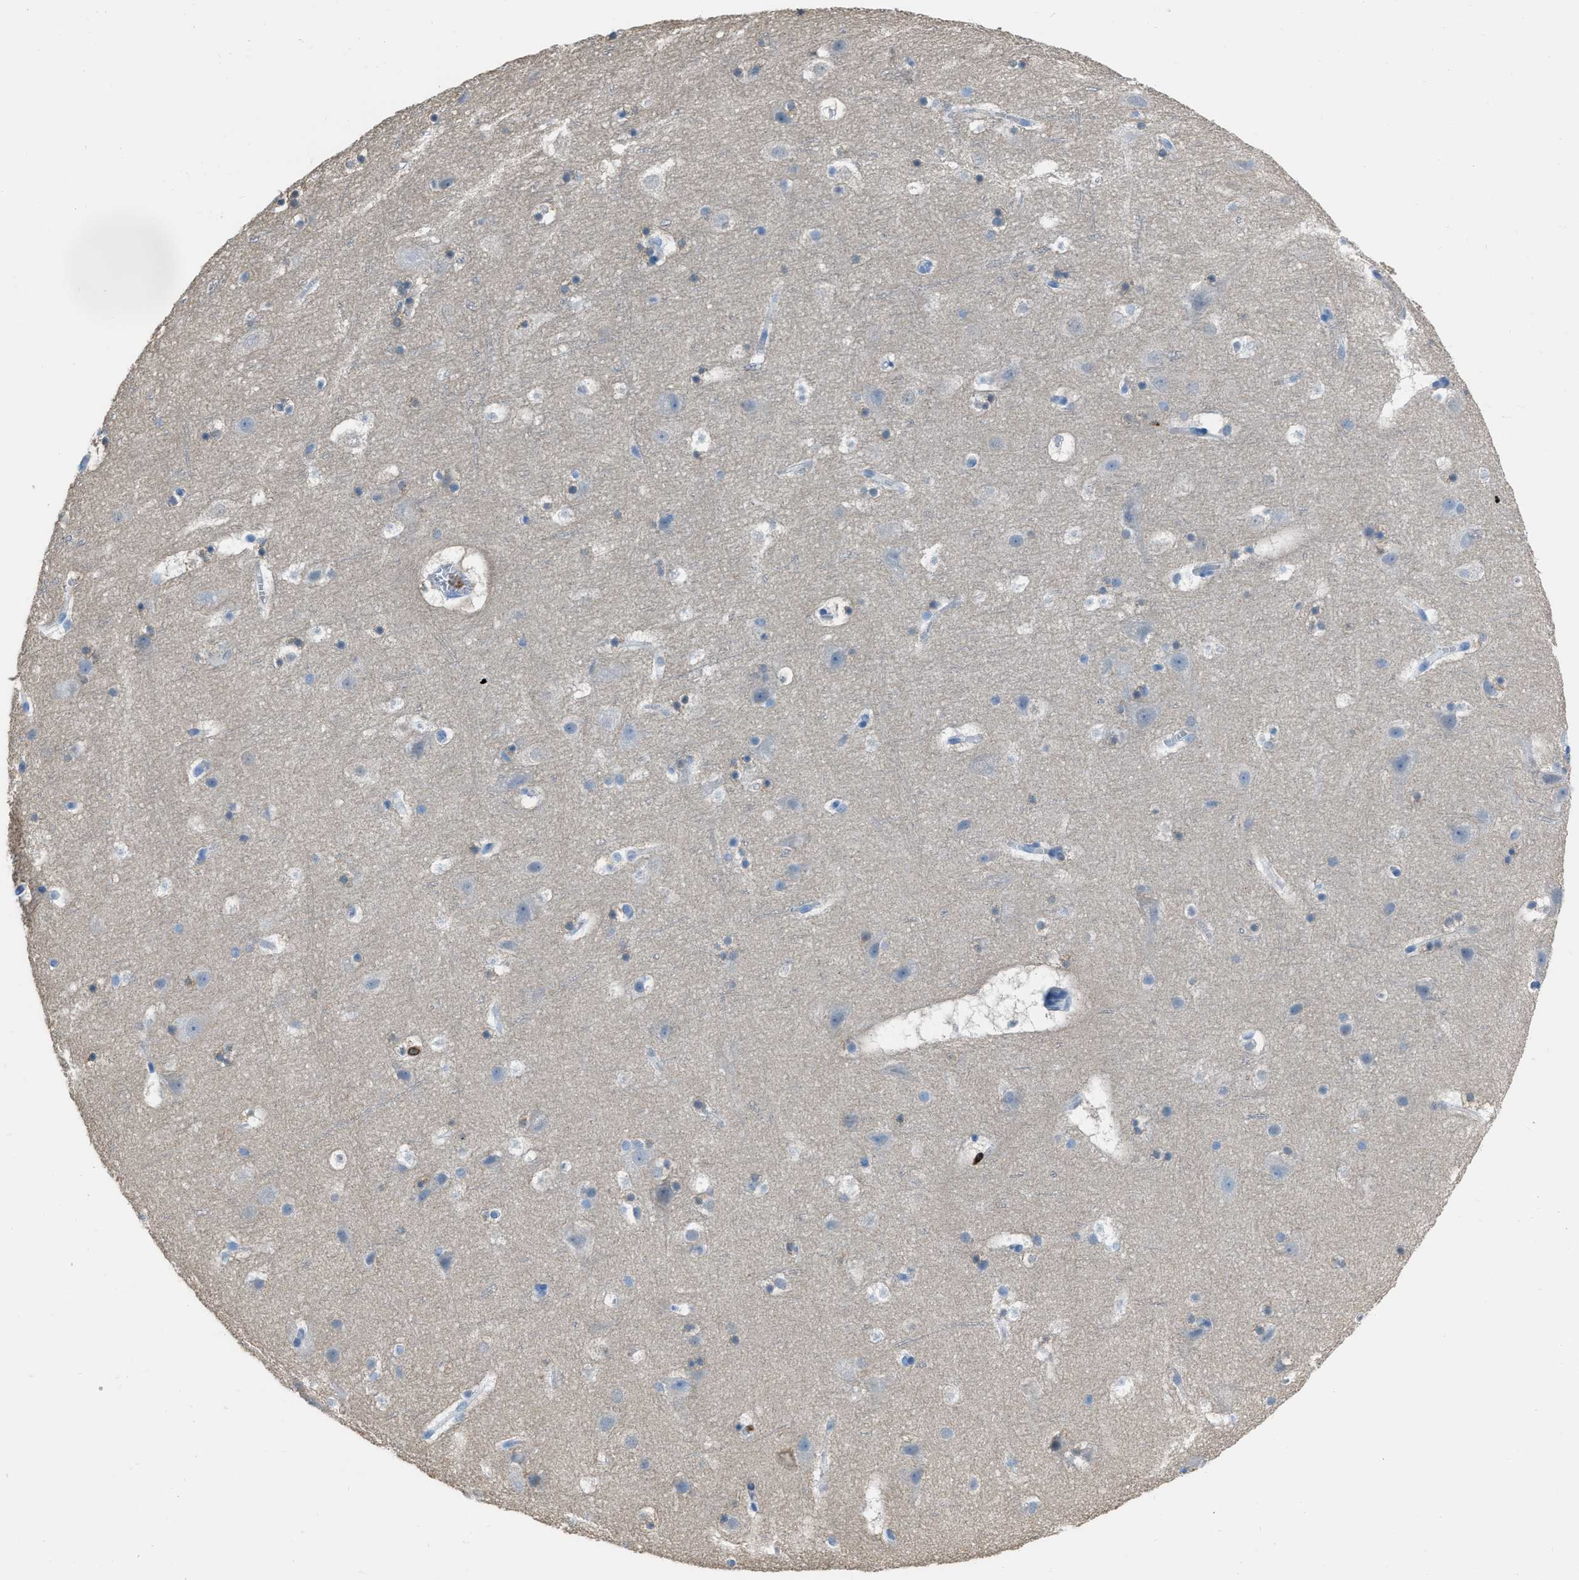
{"staining": {"intensity": "negative", "quantity": "none", "location": "none"}, "tissue": "cerebral cortex", "cell_type": "Endothelial cells", "image_type": "normal", "snomed": [{"axis": "morphology", "description": "Normal tissue, NOS"}, {"axis": "topography", "description": "Cerebral cortex"}], "caption": "An immunohistochemistry (IHC) micrograph of normal cerebral cortex is shown. There is no staining in endothelial cells of cerebral cortex. The staining is performed using DAB brown chromogen with nuclei counter-stained in using hematoxylin.", "gene": "LSP1", "patient": {"sex": "male", "age": 45}}